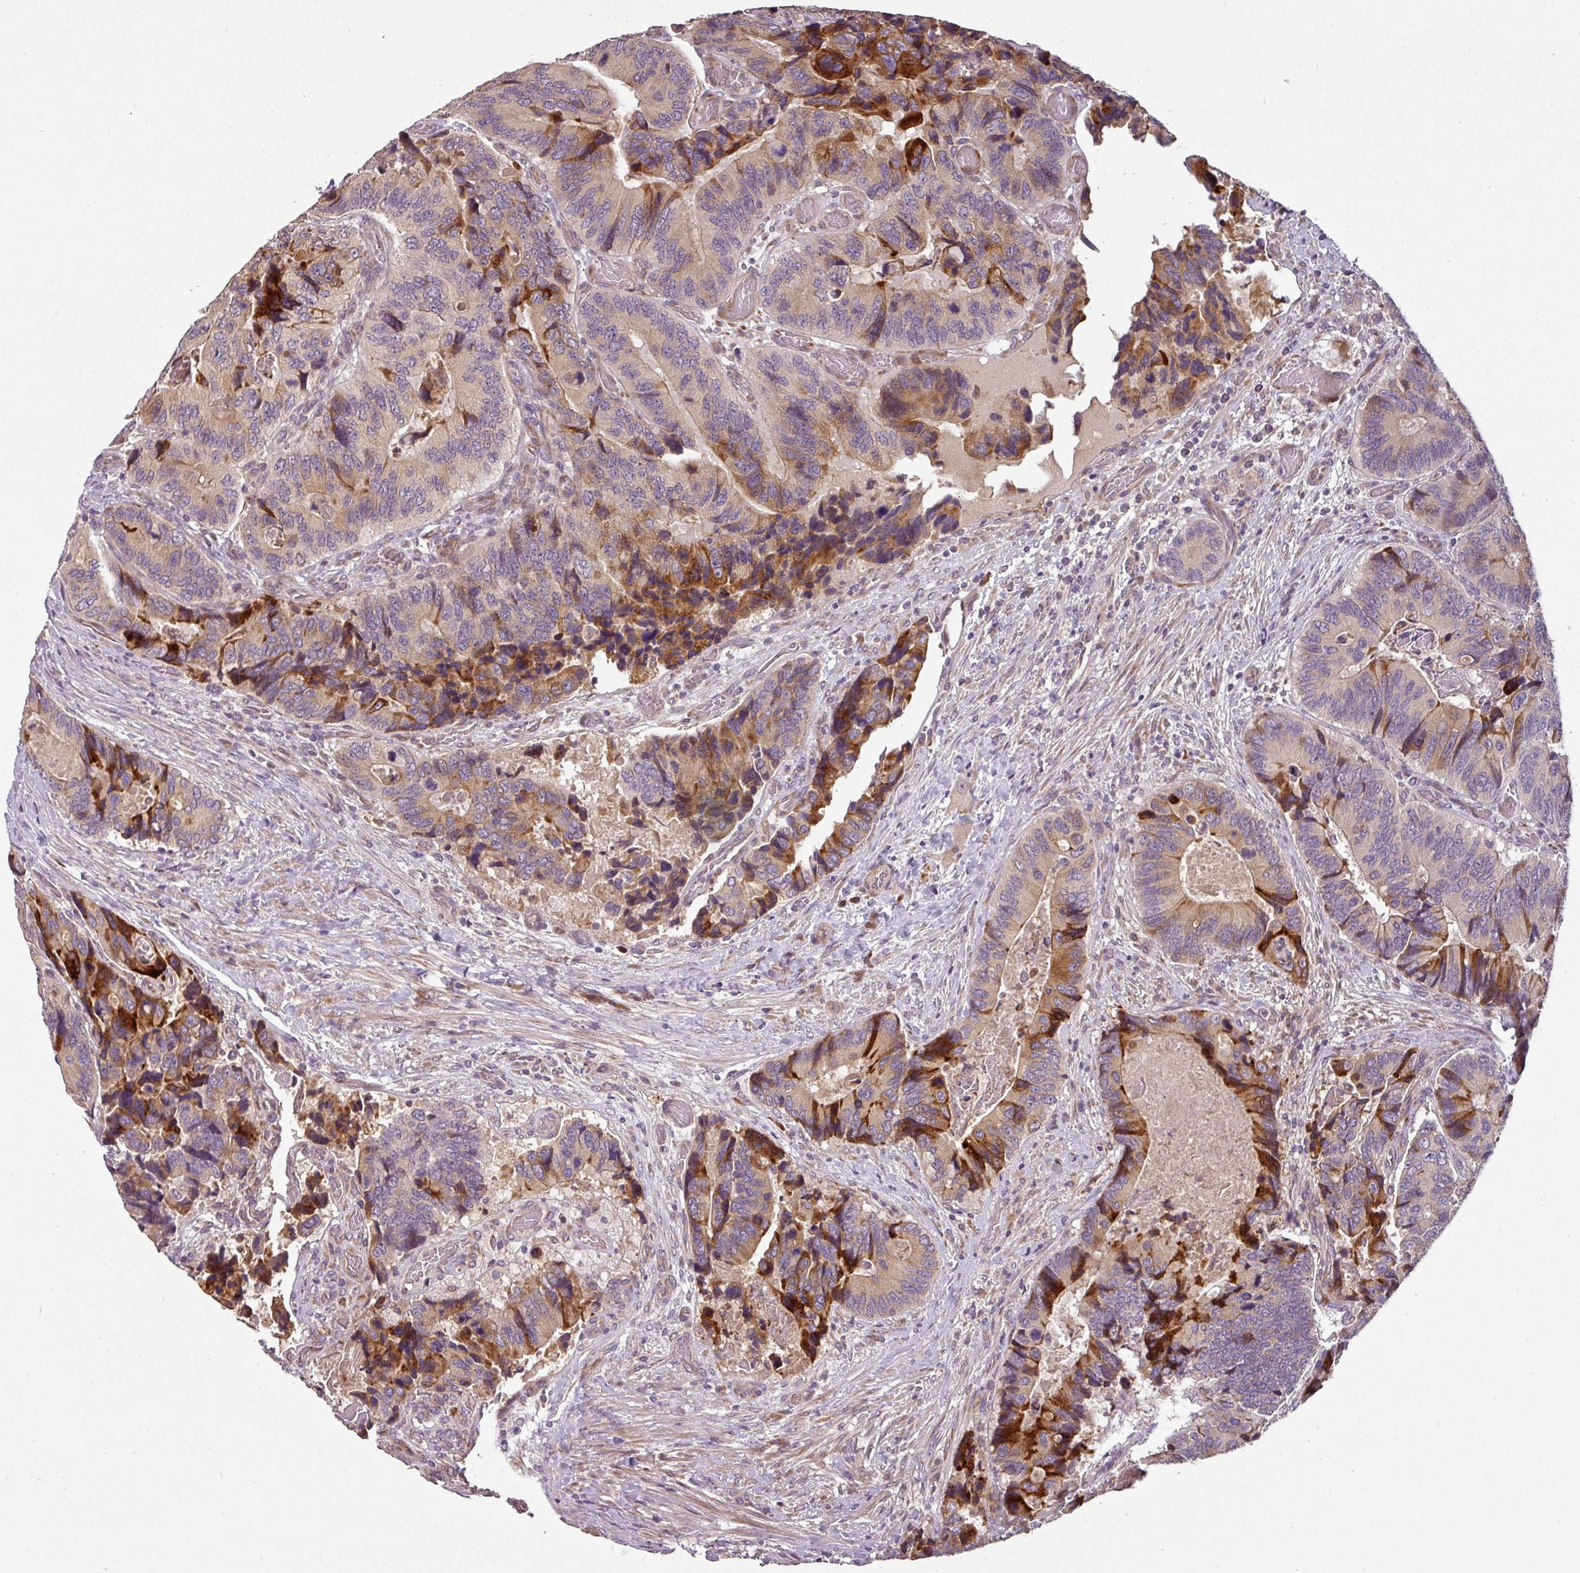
{"staining": {"intensity": "strong", "quantity": "25%-75%", "location": "cytoplasmic/membranous"}, "tissue": "colorectal cancer", "cell_type": "Tumor cells", "image_type": "cancer", "snomed": [{"axis": "morphology", "description": "Adenocarcinoma, NOS"}, {"axis": "topography", "description": "Colon"}], "caption": "Colorectal adenocarcinoma tissue exhibits strong cytoplasmic/membranous staining in approximately 25%-75% of tumor cells", "gene": "SPCS3", "patient": {"sex": "male", "age": 84}}